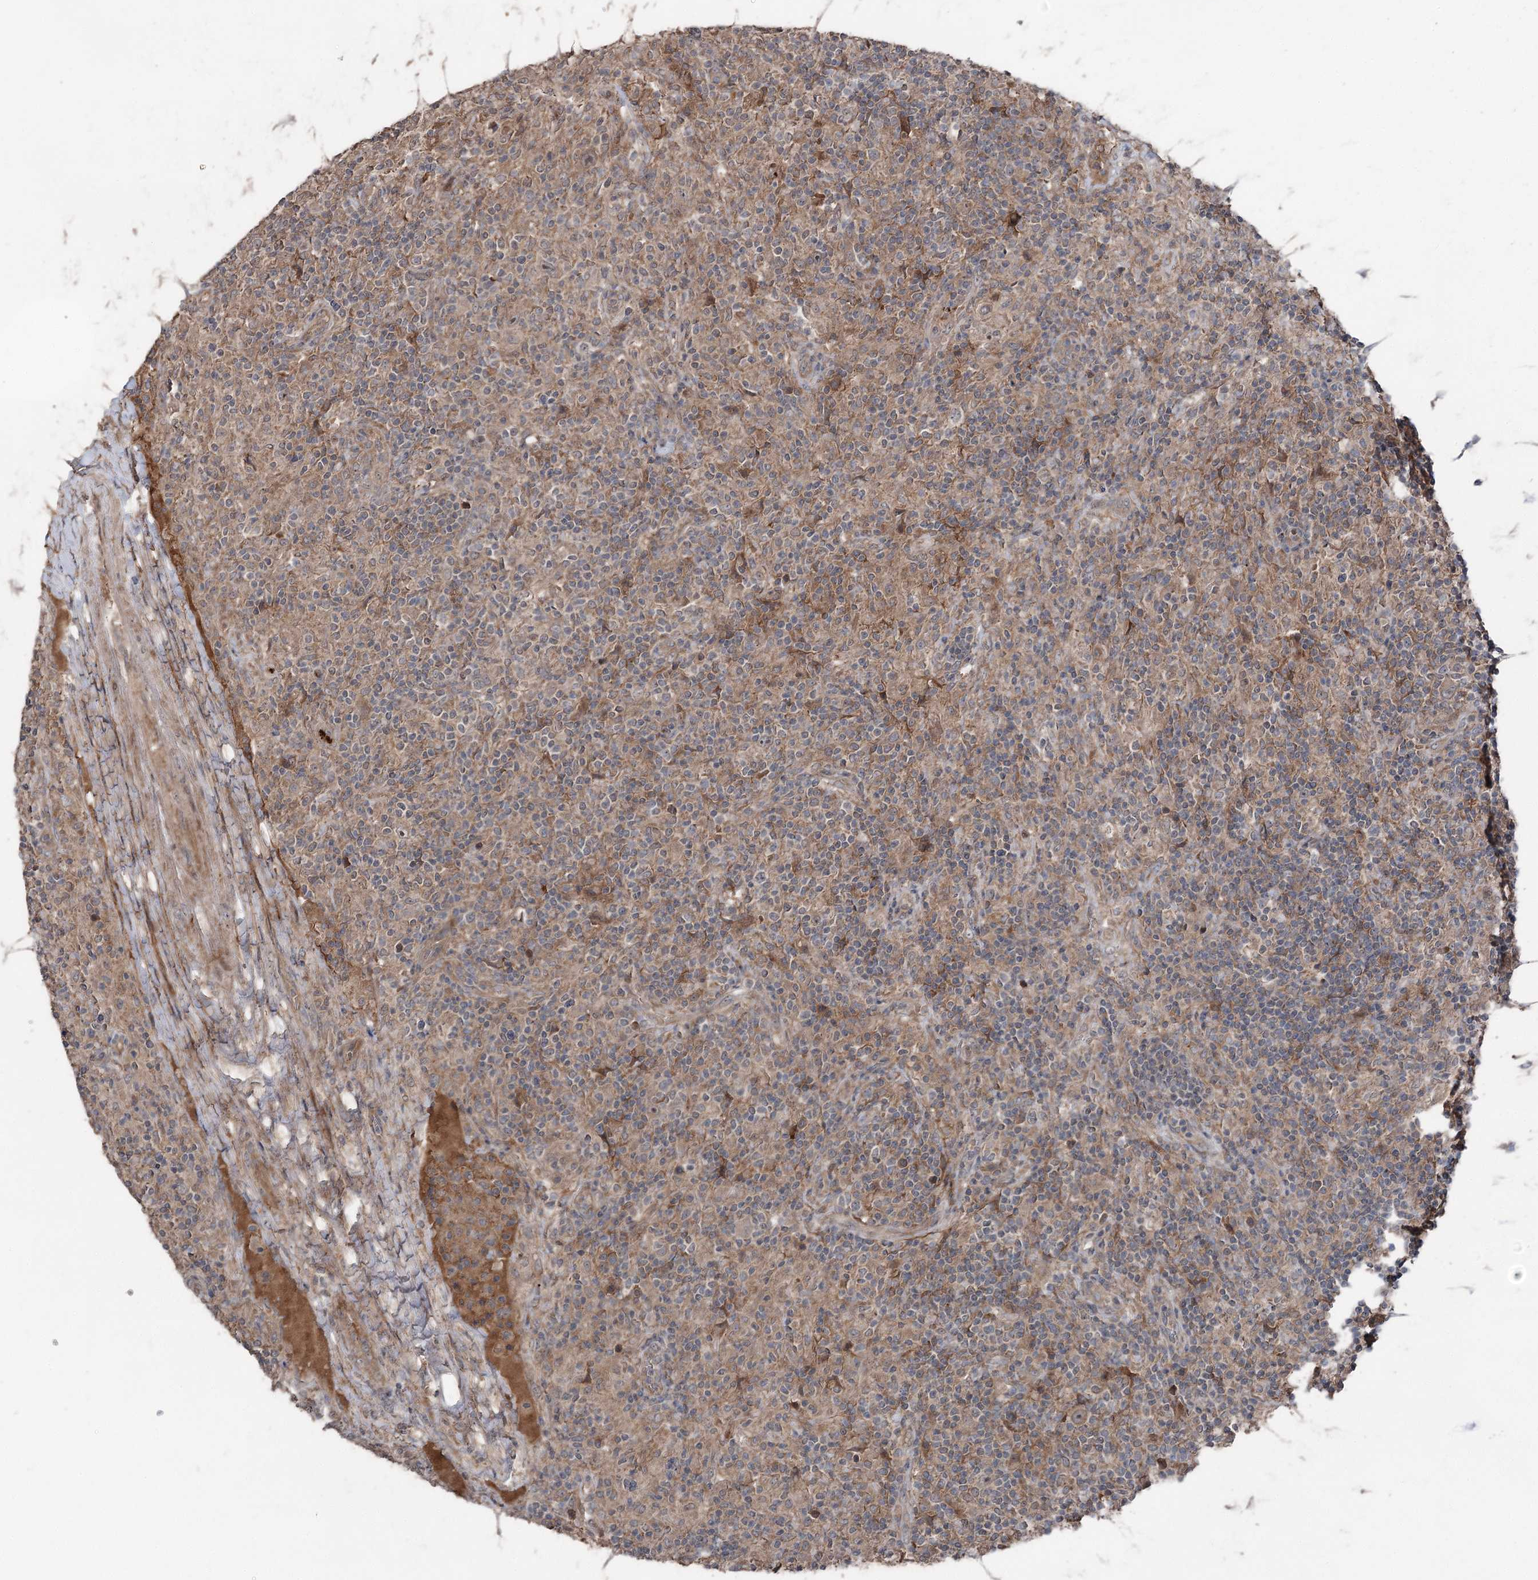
{"staining": {"intensity": "negative", "quantity": "none", "location": "none"}, "tissue": "lymphoma", "cell_type": "Tumor cells", "image_type": "cancer", "snomed": [{"axis": "morphology", "description": "Hodgkin's disease, NOS"}, {"axis": "topography", "description": "Lymph node"}], "caption": "This is an immunohistochemistry (IHC) micrograph of Hodgkin's disease. There is no expression in tumor cells.", "gene": "MAPK8IP2", "patient": {"sex": "male", "age": 70}}